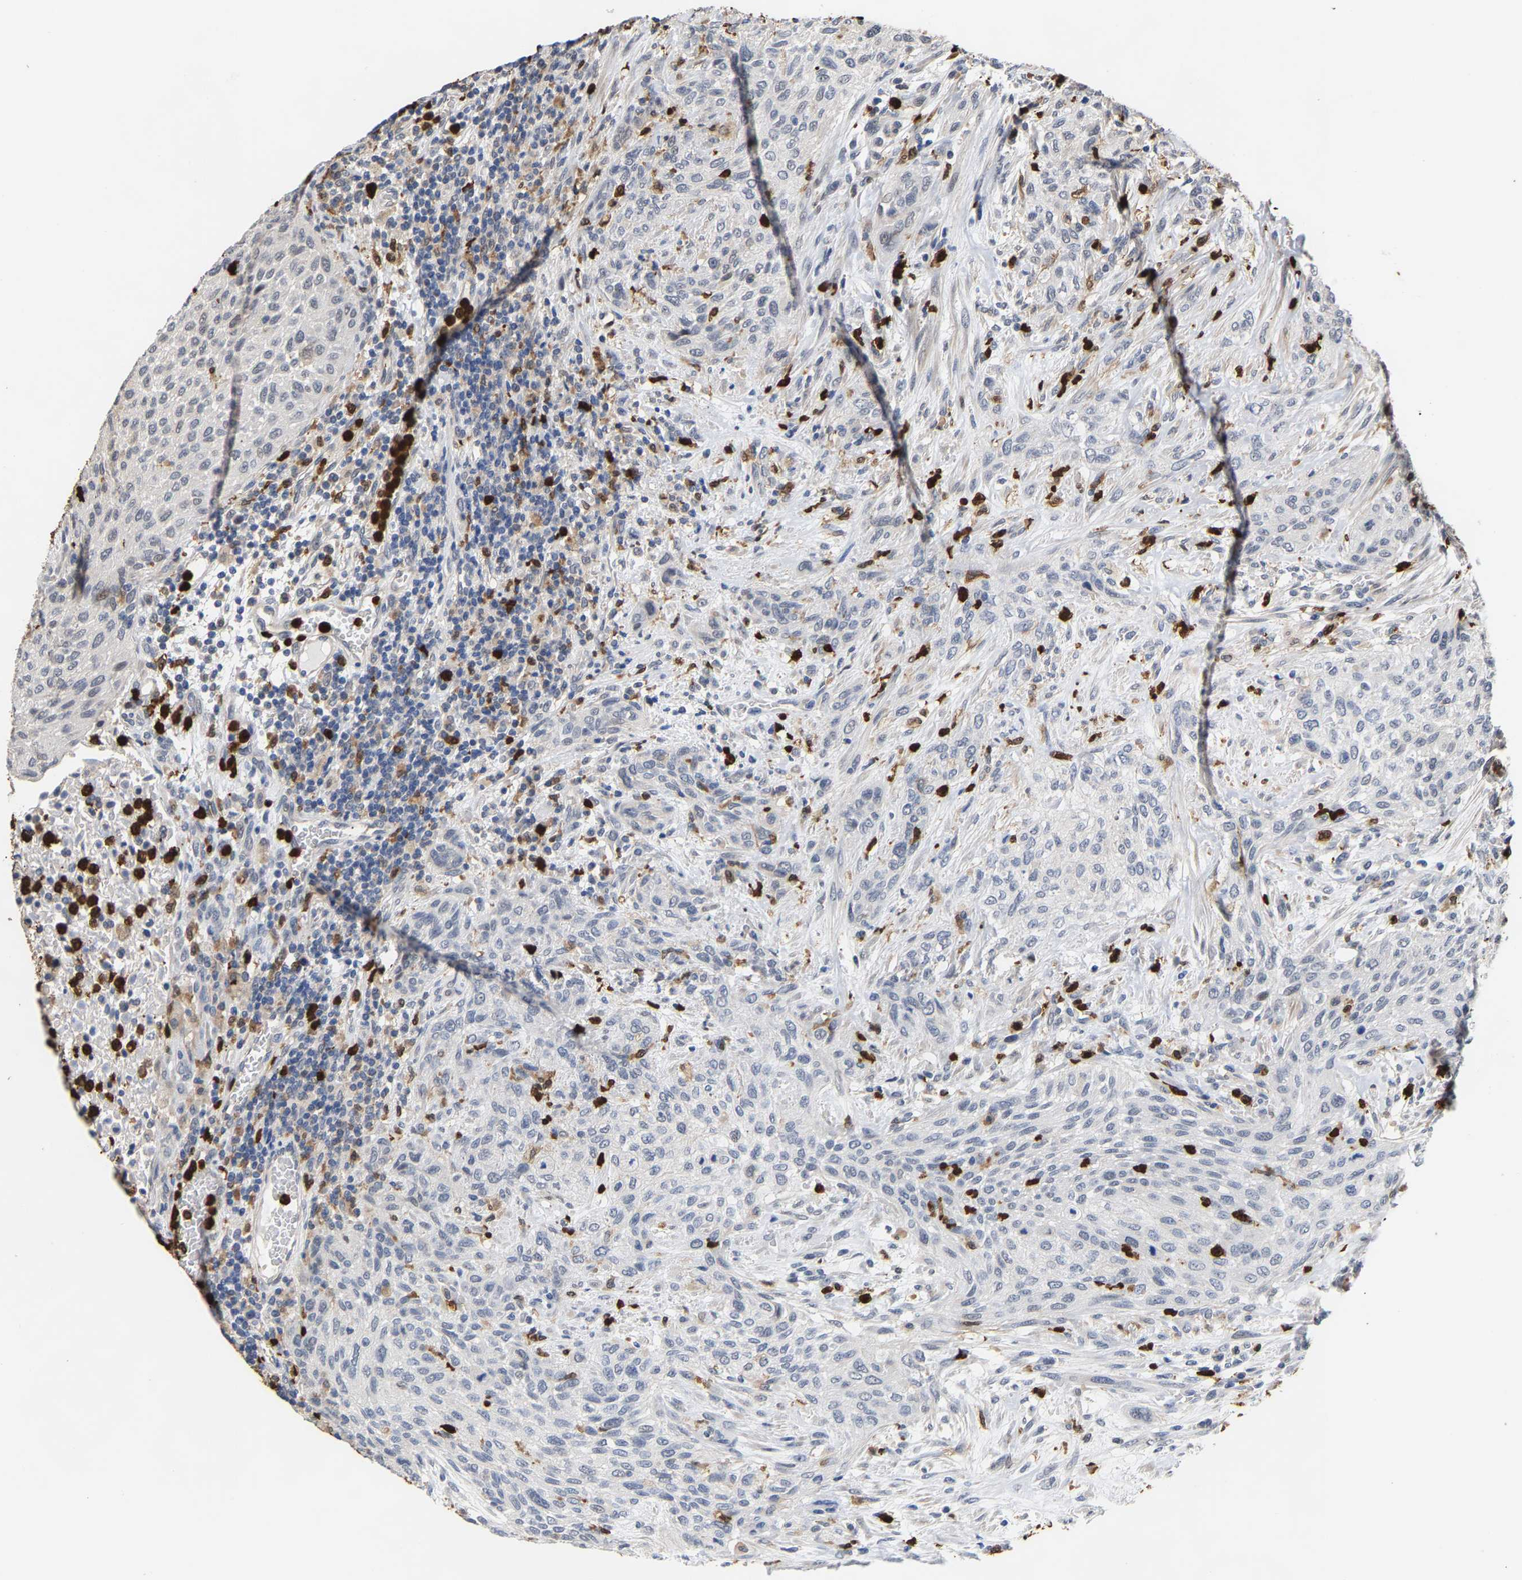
{"staining": {"intensity": "weak", "quantity": "<25%", "location": "cytoplasmic/membranous,nuclear"}, "tissue": "urothelial cancer", "cell_type": "Tumor cells", "image_type": "cancer", "snomed": [{"axis": "morphology", "description": "Urothelial carcinoma, Low grade"}, {"axis": "morphology", "description": "Urothelial carcinoma, High grade"}, {"axis": "topography", "description": "Urinary bladder"}], "caption": "Immunohistochemical staining of low-grade urothelial carcinoma reveals no significant expression in tumor cells.", "gene": "TDRD7", "patient": {"sex": "male", "age": 35}}